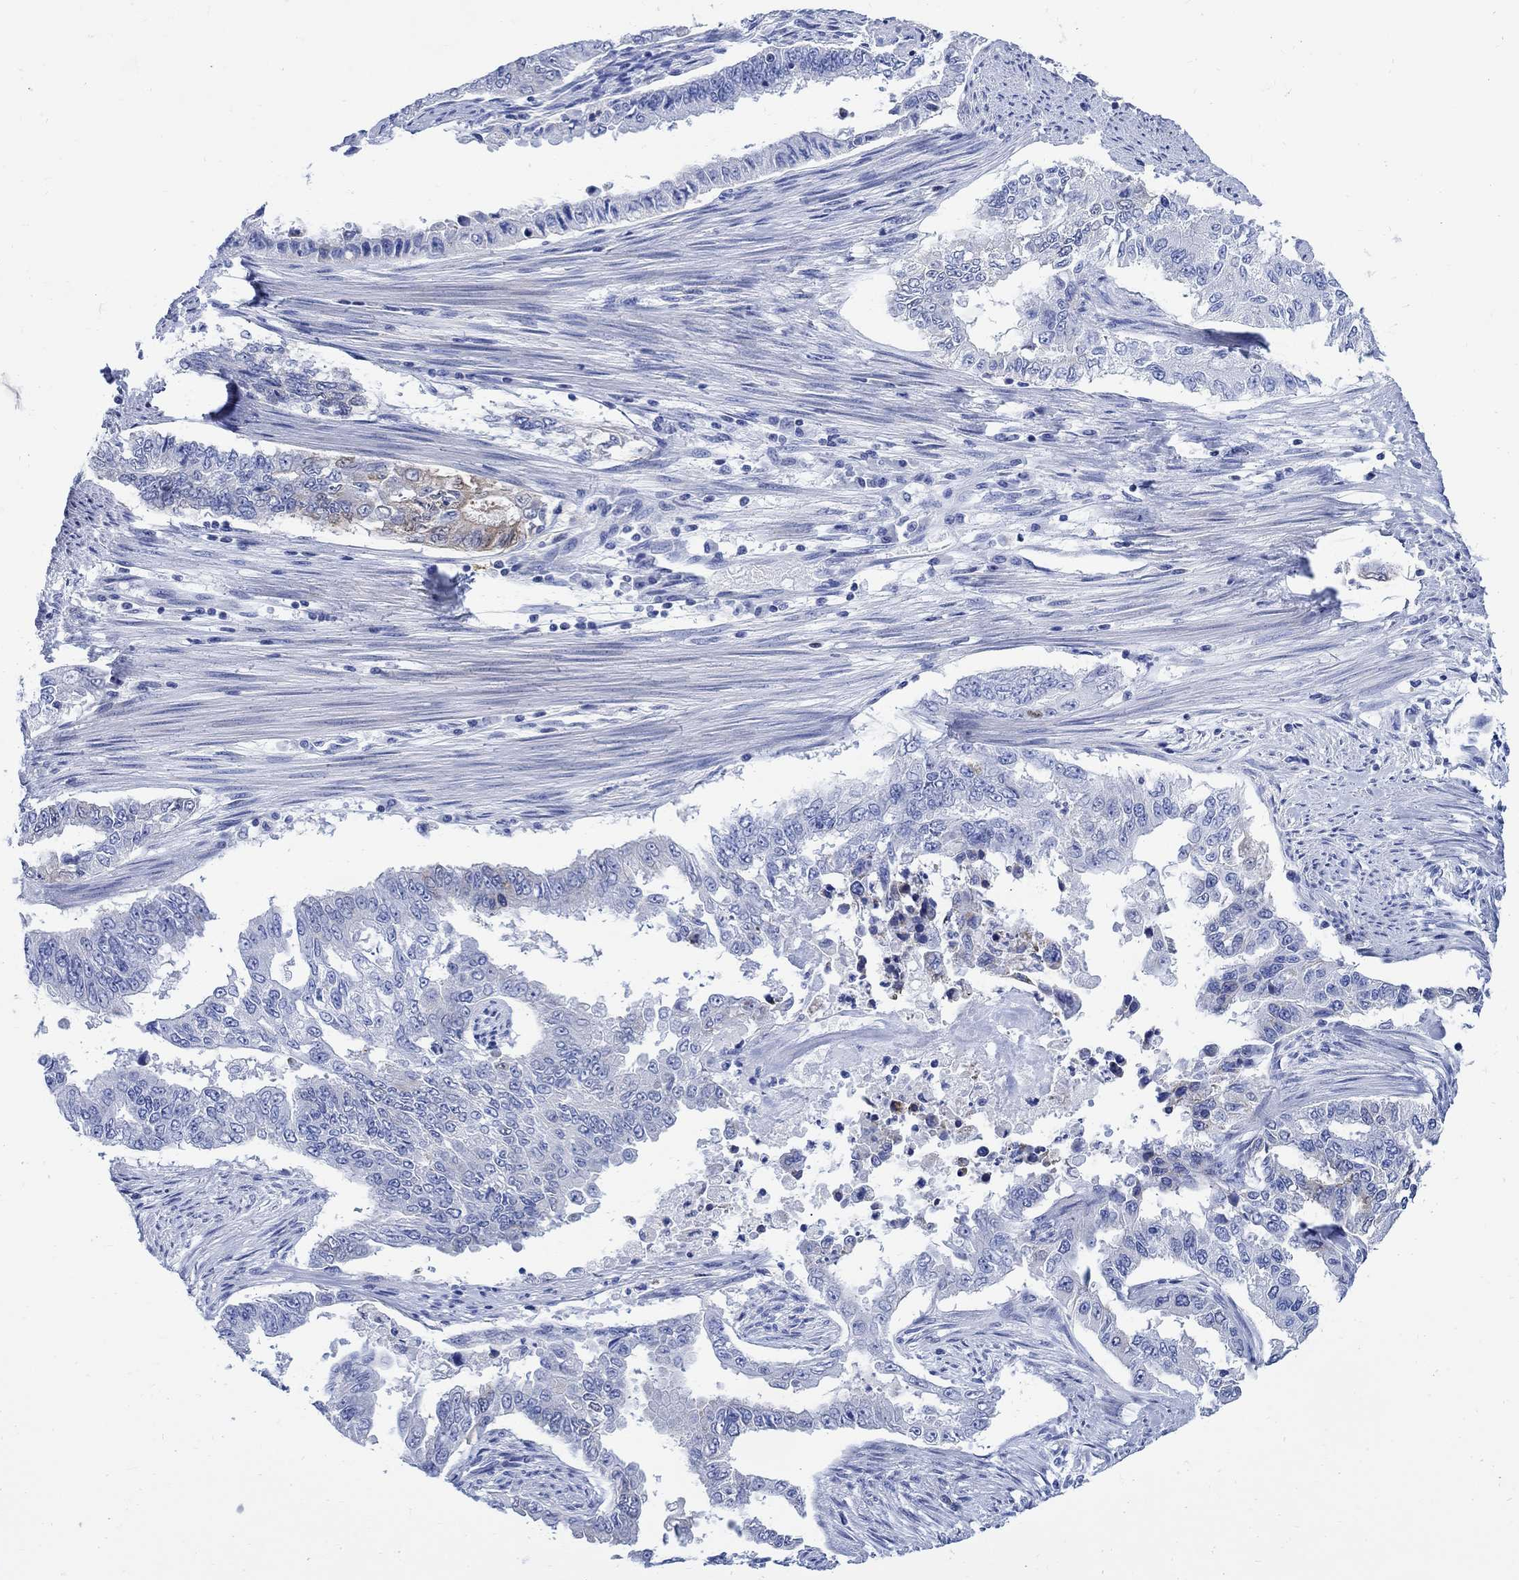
{"staining": {"intensity": "moderate", "quantity": "<25%", "location": "cytoplasmic/membranous"}, "tissue": "endometrial cancer", "cell_type": "Tumor cells", "image_type": "cancer", "snomed": [{"axis": "morphology", "description": "Adenocarcinoma, NOS"}, {"axis": "topography", "description": "Uterus"}], "caption": "Endometrial cancer tissue reveals moderate cytoplasmic/membranous staining in approximately <25% of tumor cells, visualized by immunohistochemistry. The staining was performed using DAB to visualize the protein expression in brown, while the nuclei were stained in blue with hematoxylin (Magnification: 20x).", "gene": "CPLX2", "patient": {"sex": "female", "age": 59}}